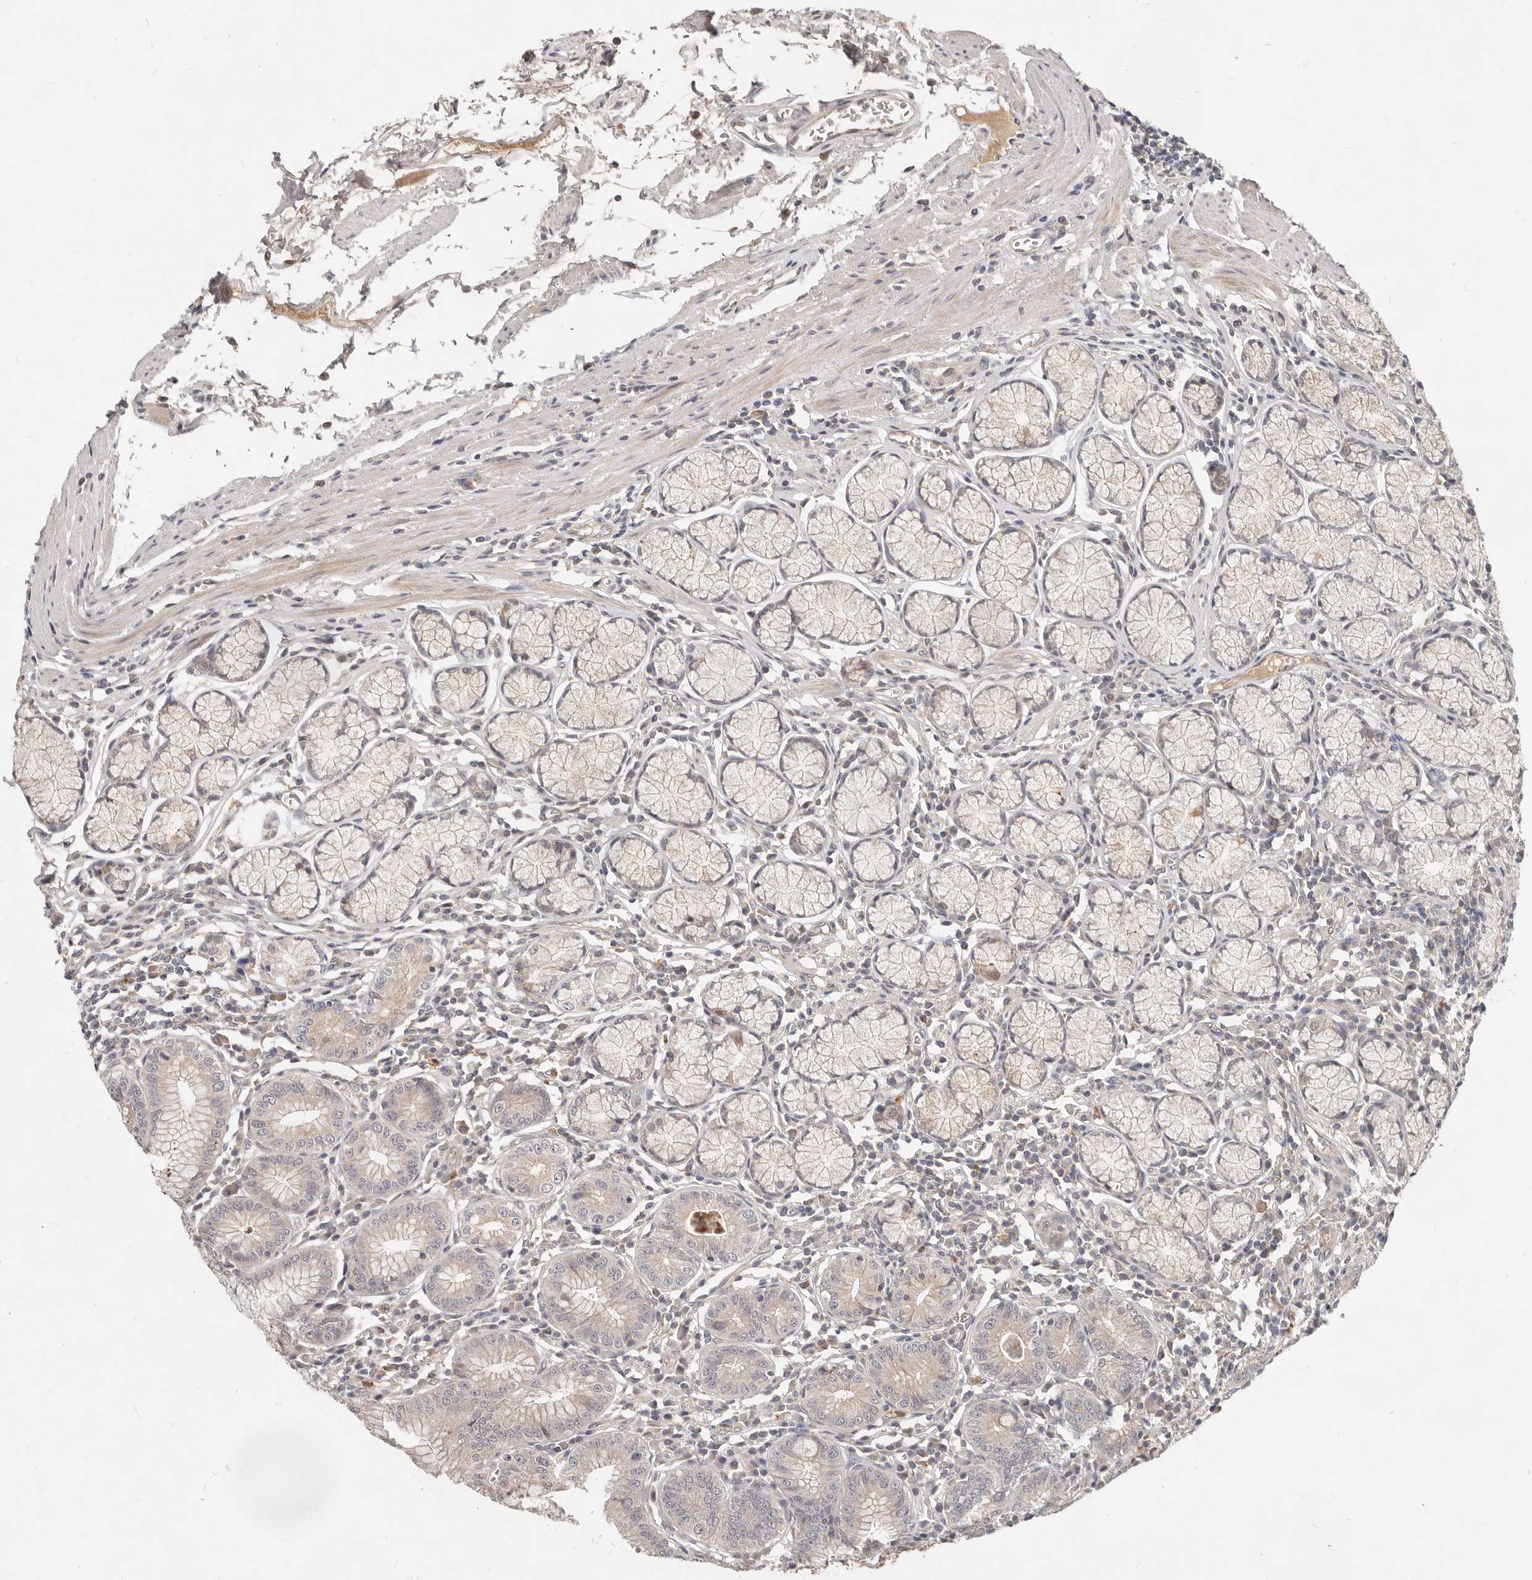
{"staining": {"intensity": "weak", "quantity": ">75%", "location": "cytoplasmic/membranous"}, "tissue": "stomach", "cell_type": "Glandular cells", "image_type": "normal", "snomed": [{"axis": "morphology", "description": "Normal tissue, NOS"}, {"axis": "topography", "description": "Stomach"}], "caption": "DAB immunohistochemical staining of benign stomach demonstrates weak cytoplasmic/membranous protein positivity in about >75% of glandular cells.", "gene": "USP49", "patient": {"sex": "male", "age": 55}}